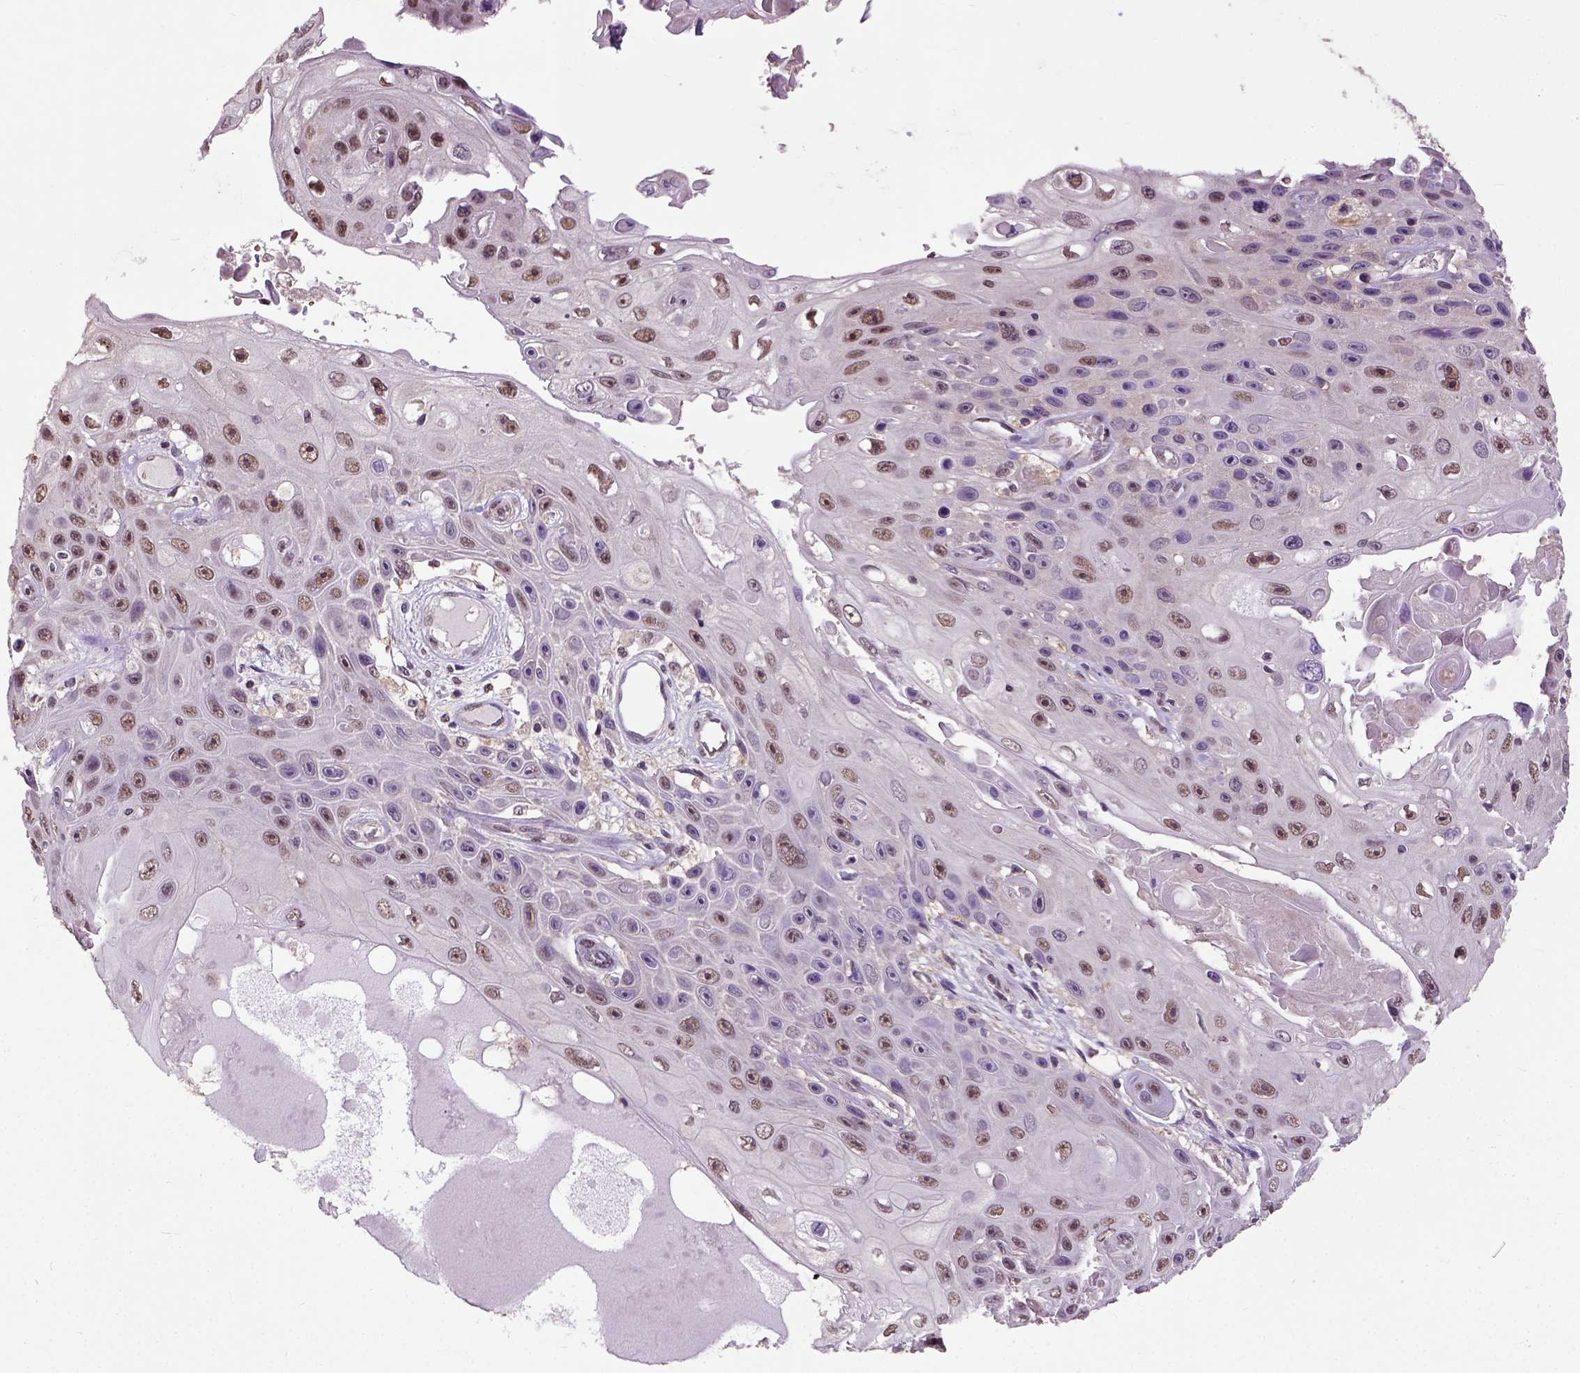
{"staining": {"intensity": "moderate", "quantity": "25%-75%", "location": "nuclear"}, "tissue": "skin cancer", "cell_type": "Tumor cells", "image_type": "cancer", "snomed": [{"axis": "morphology", "description": "Squamous cell carcinoma, NOS"}, {"axis": "topography", "description": "Skin"}], "caption": "Skin squamous cell carcinoma stained with a protein marker shows moderate staining in tumor cells.", "gene": "UBA3", "patient": {"sex": "male", "age": 82}}